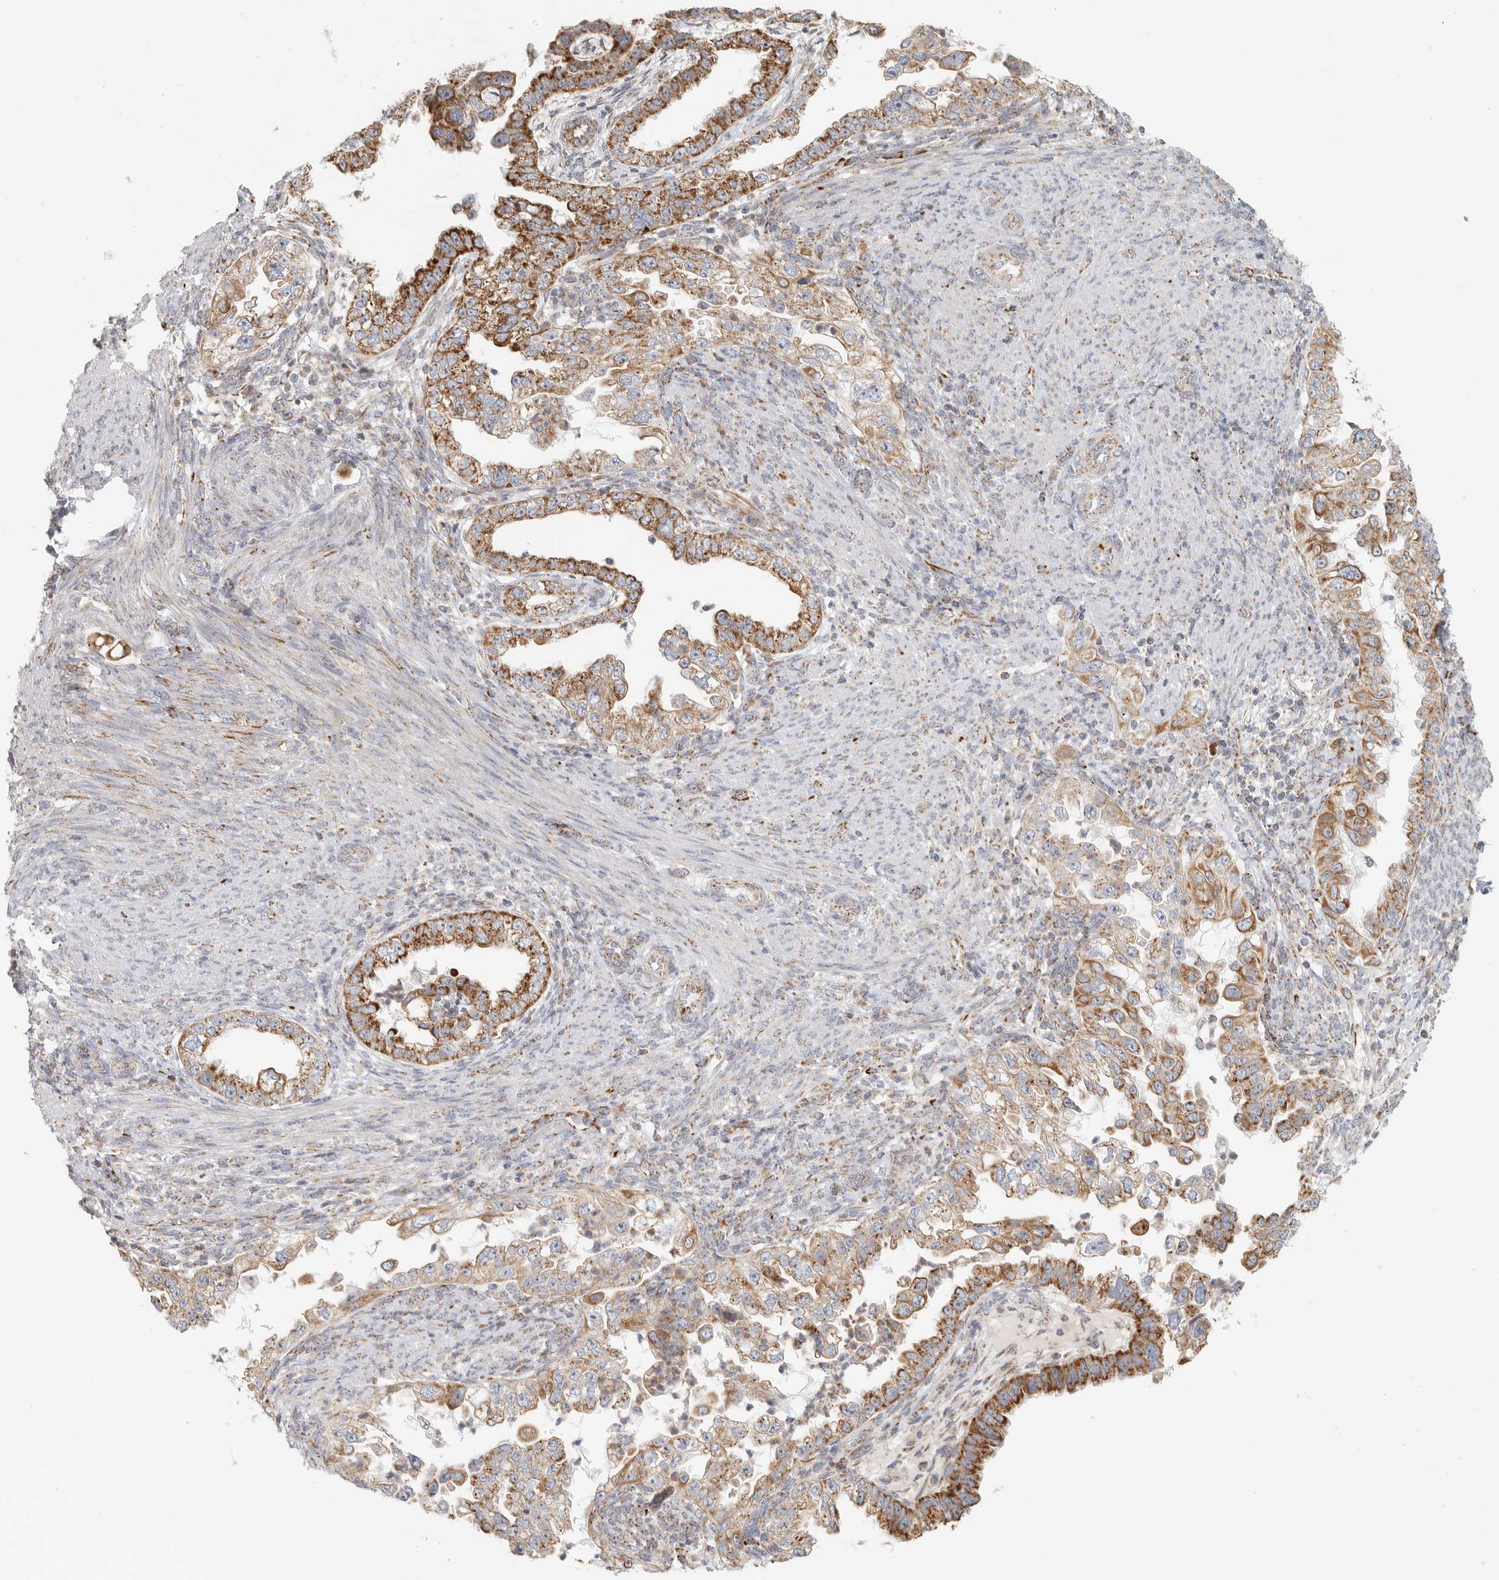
{"staining": {"intensity": "strong", "quantity": ">75%", "location": "cytoplasmic/membranous"}, "tissue": "endometrial cancer", "cell_type": "Tumor cells", "image_type": "cancer", "snomed": [{"axis": "morphology", "description": "Adenocarcinoma, NOS"}, {"axis": "topography", "description": "Endometrium"}], "caption": "A high-resolution image shows IHC staining of endometrial adenocarcinoma, which reveals strong cytoplasmic/membranous positivity in approximately >75% of tumor cells.", "gene": "SLC25A26", "patient": {"sex": "female", "age": 85}}